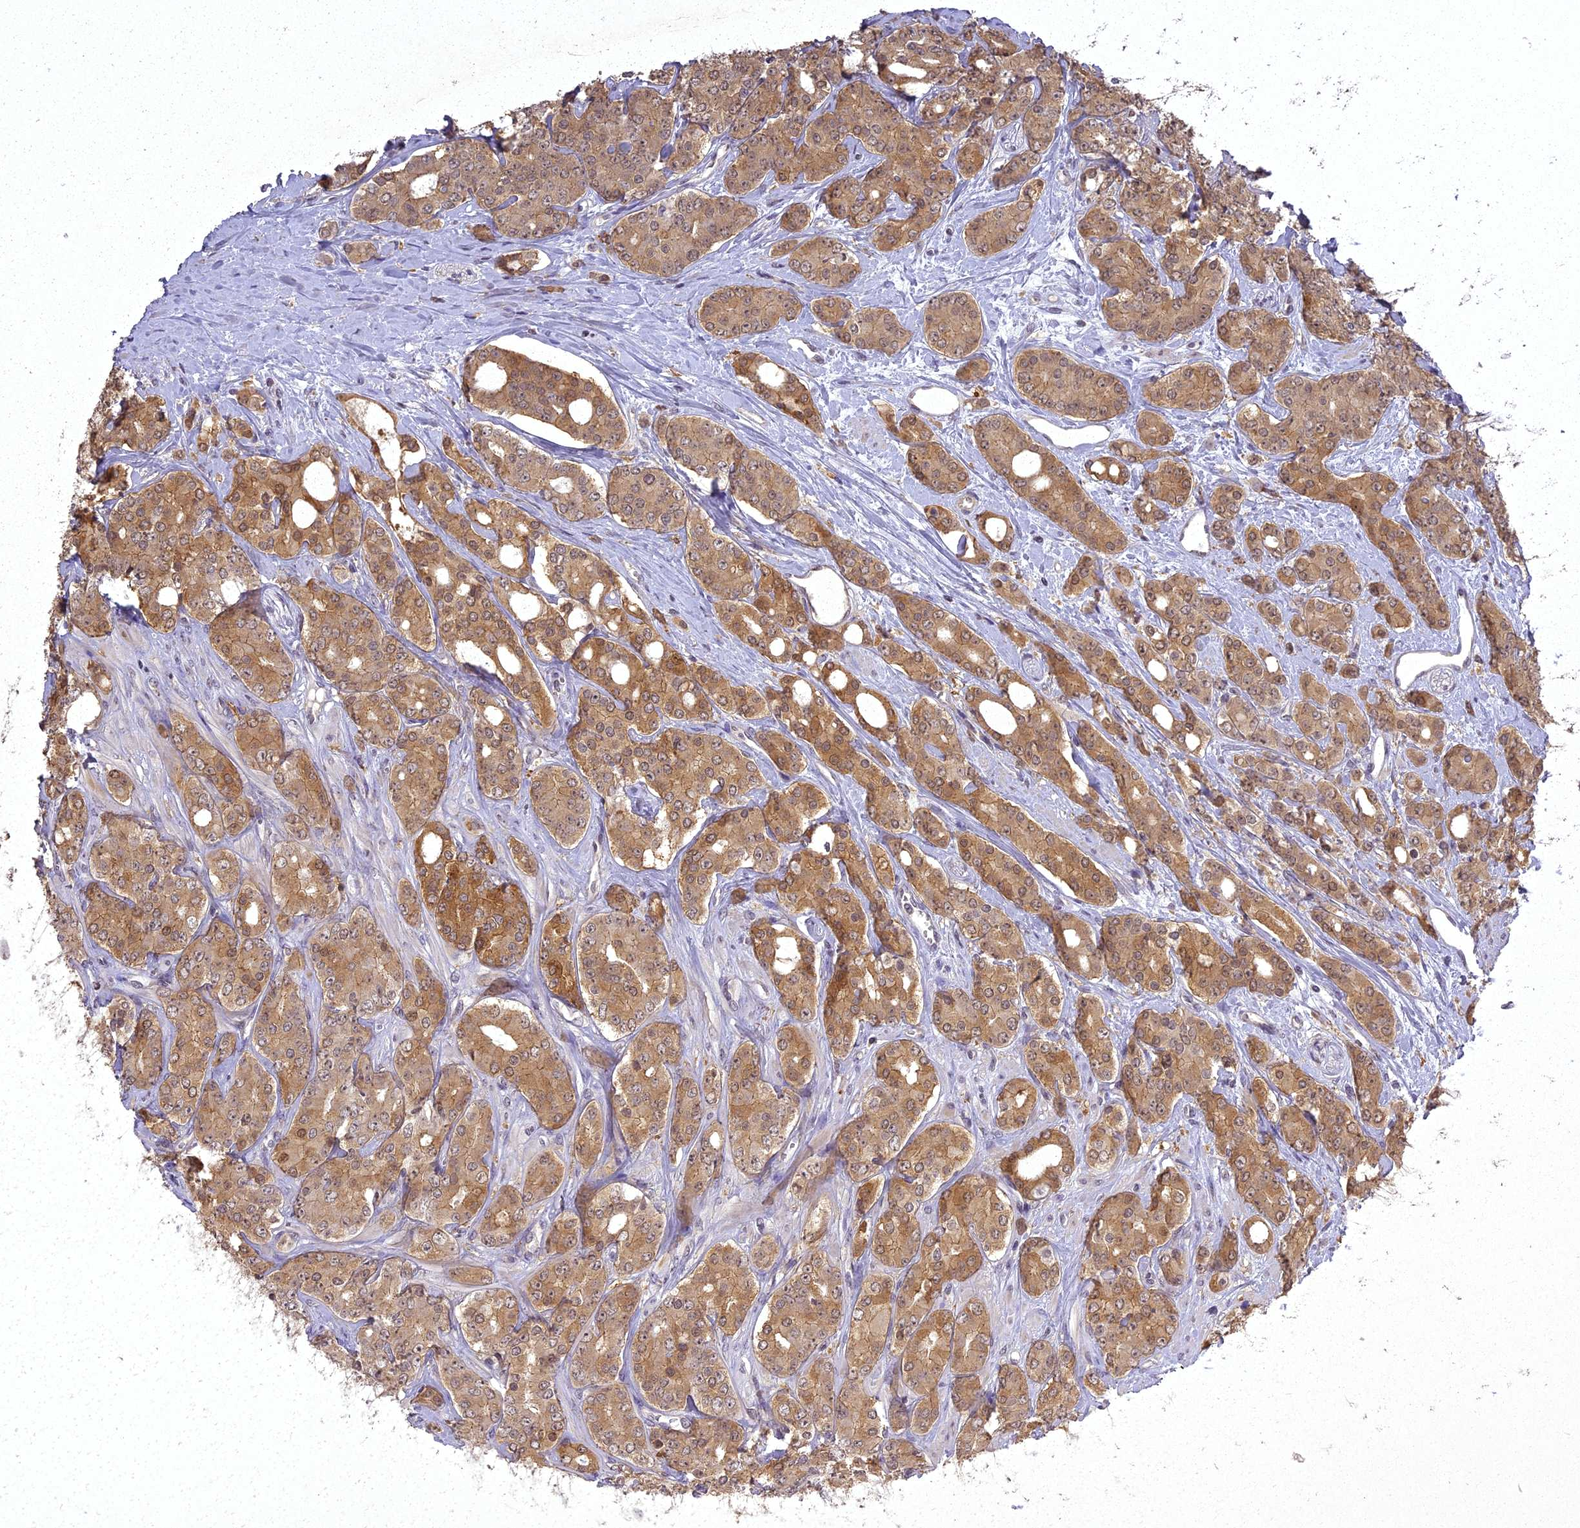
{"staining": {"intensity": "moderate", "quantity": ">75%", "location": "cytoplasmic/membranous,nuclear"}, "tissue": "prostate cancer", "cell_type": "Tumor cells", "image_type": "cancer", "snomed": [{"axis": "morphology", "description": "Adenocarcinoma, High grade"}, {"axis": "topography", "description": "Prostate"}], "caption": "A brown stain labels moderate cytoplasmic/membranous and nuclear positivity of a protein in adenocarcinoma (high-grade) (prostate) tumor cells. (DAB IHC, brown staining for protein, blue staining for nuclei).", "gene": "ING5", "patient": {"sex": "male", "age": 62}}